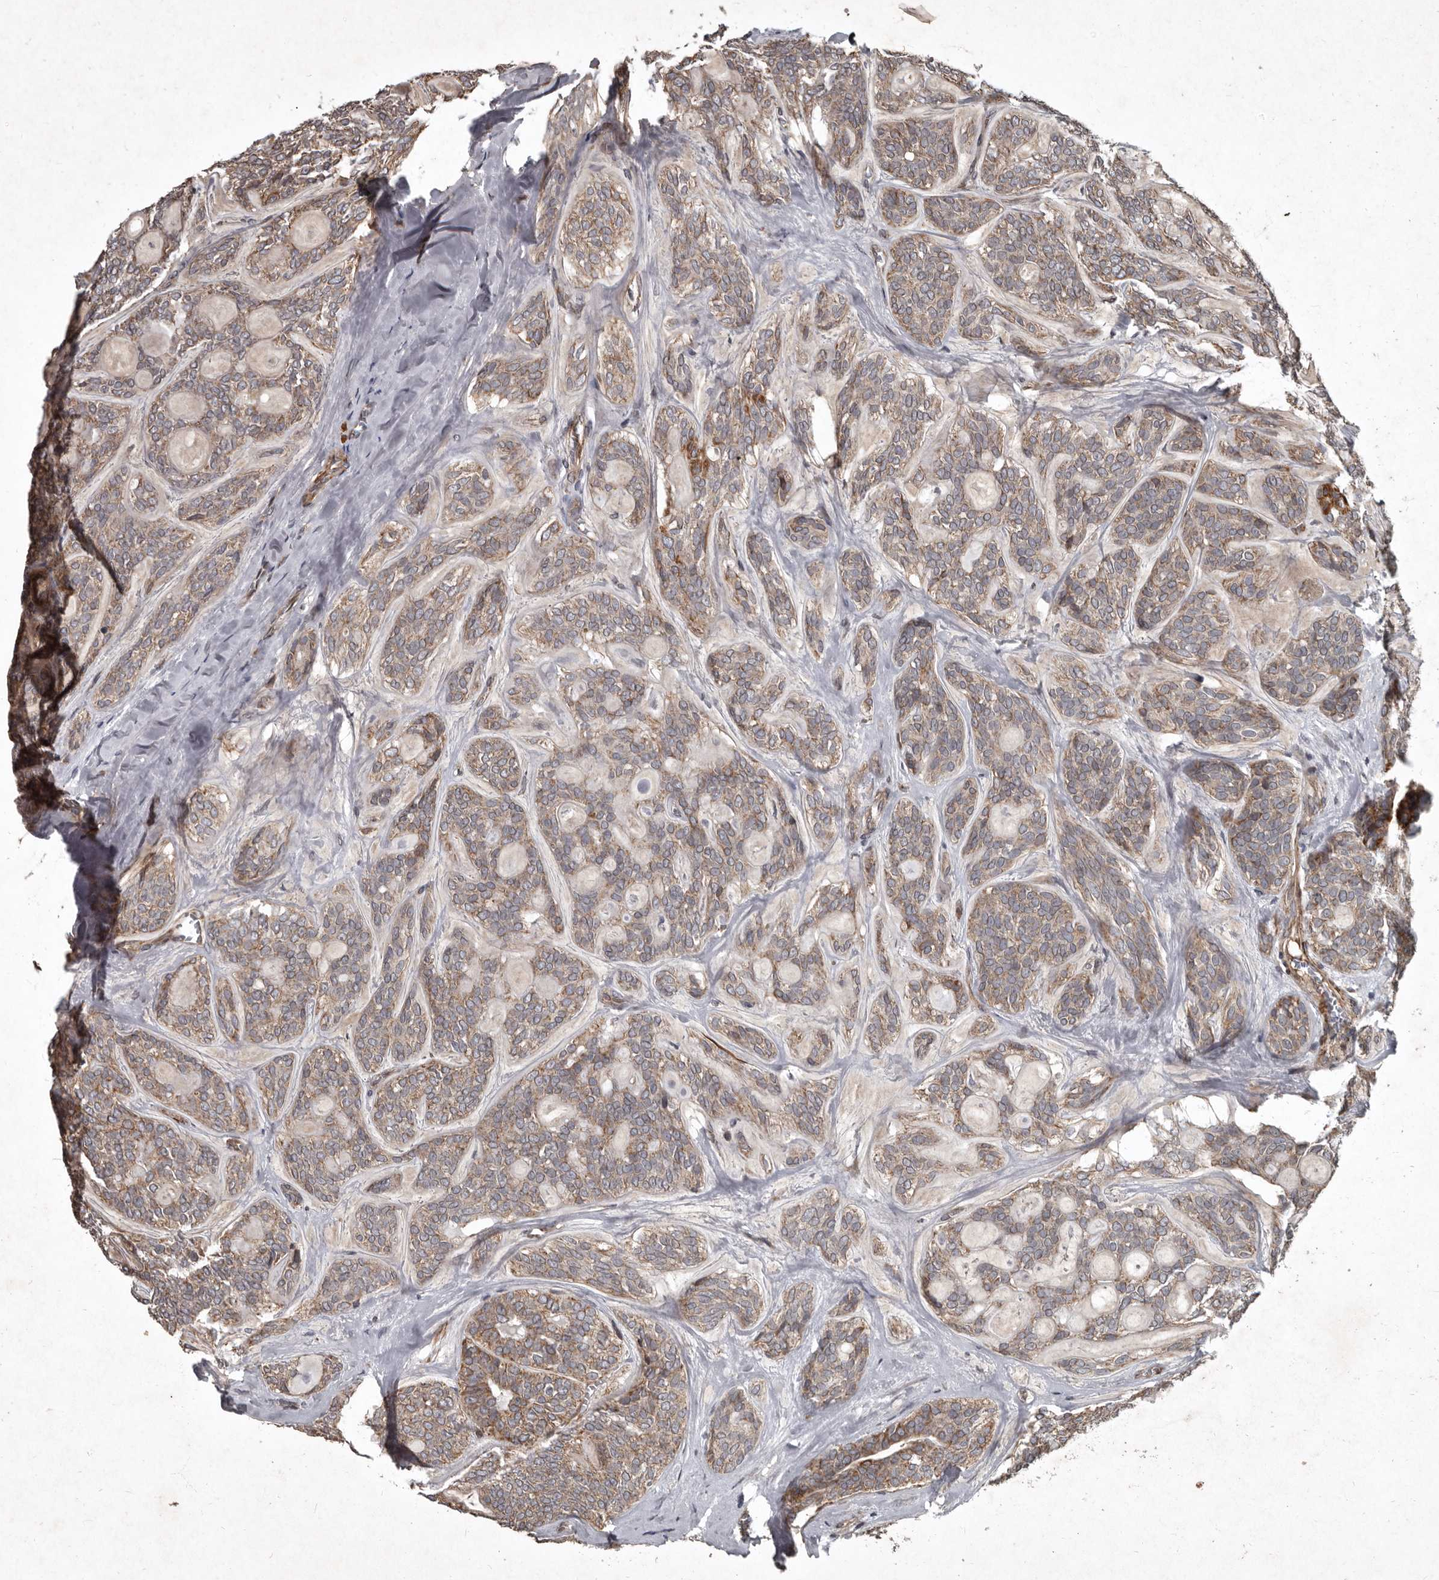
{"staining": {"intensity": "strong", "quantity": "<25%", "location": "cytoplasmic/membranous"}, "tissue": "head and neck cancer", "cell_type": "Tumor cells", "image_type": "cancer", "snomed": [{"axis": "morphology", "description": "Adenocarcinoma, NOS"}, {"axis": "topography", "description": "Head-Neck"}], "caption": "The histopathology image demonstrates immunohistochemical staining of adenocarcinoma (head and neck). There is strong cytoplasmic/membranous staining is present in about <25% of tumor cells.", "gene": "MRPS15", "patient": {"sex": "male", "age": 66}}